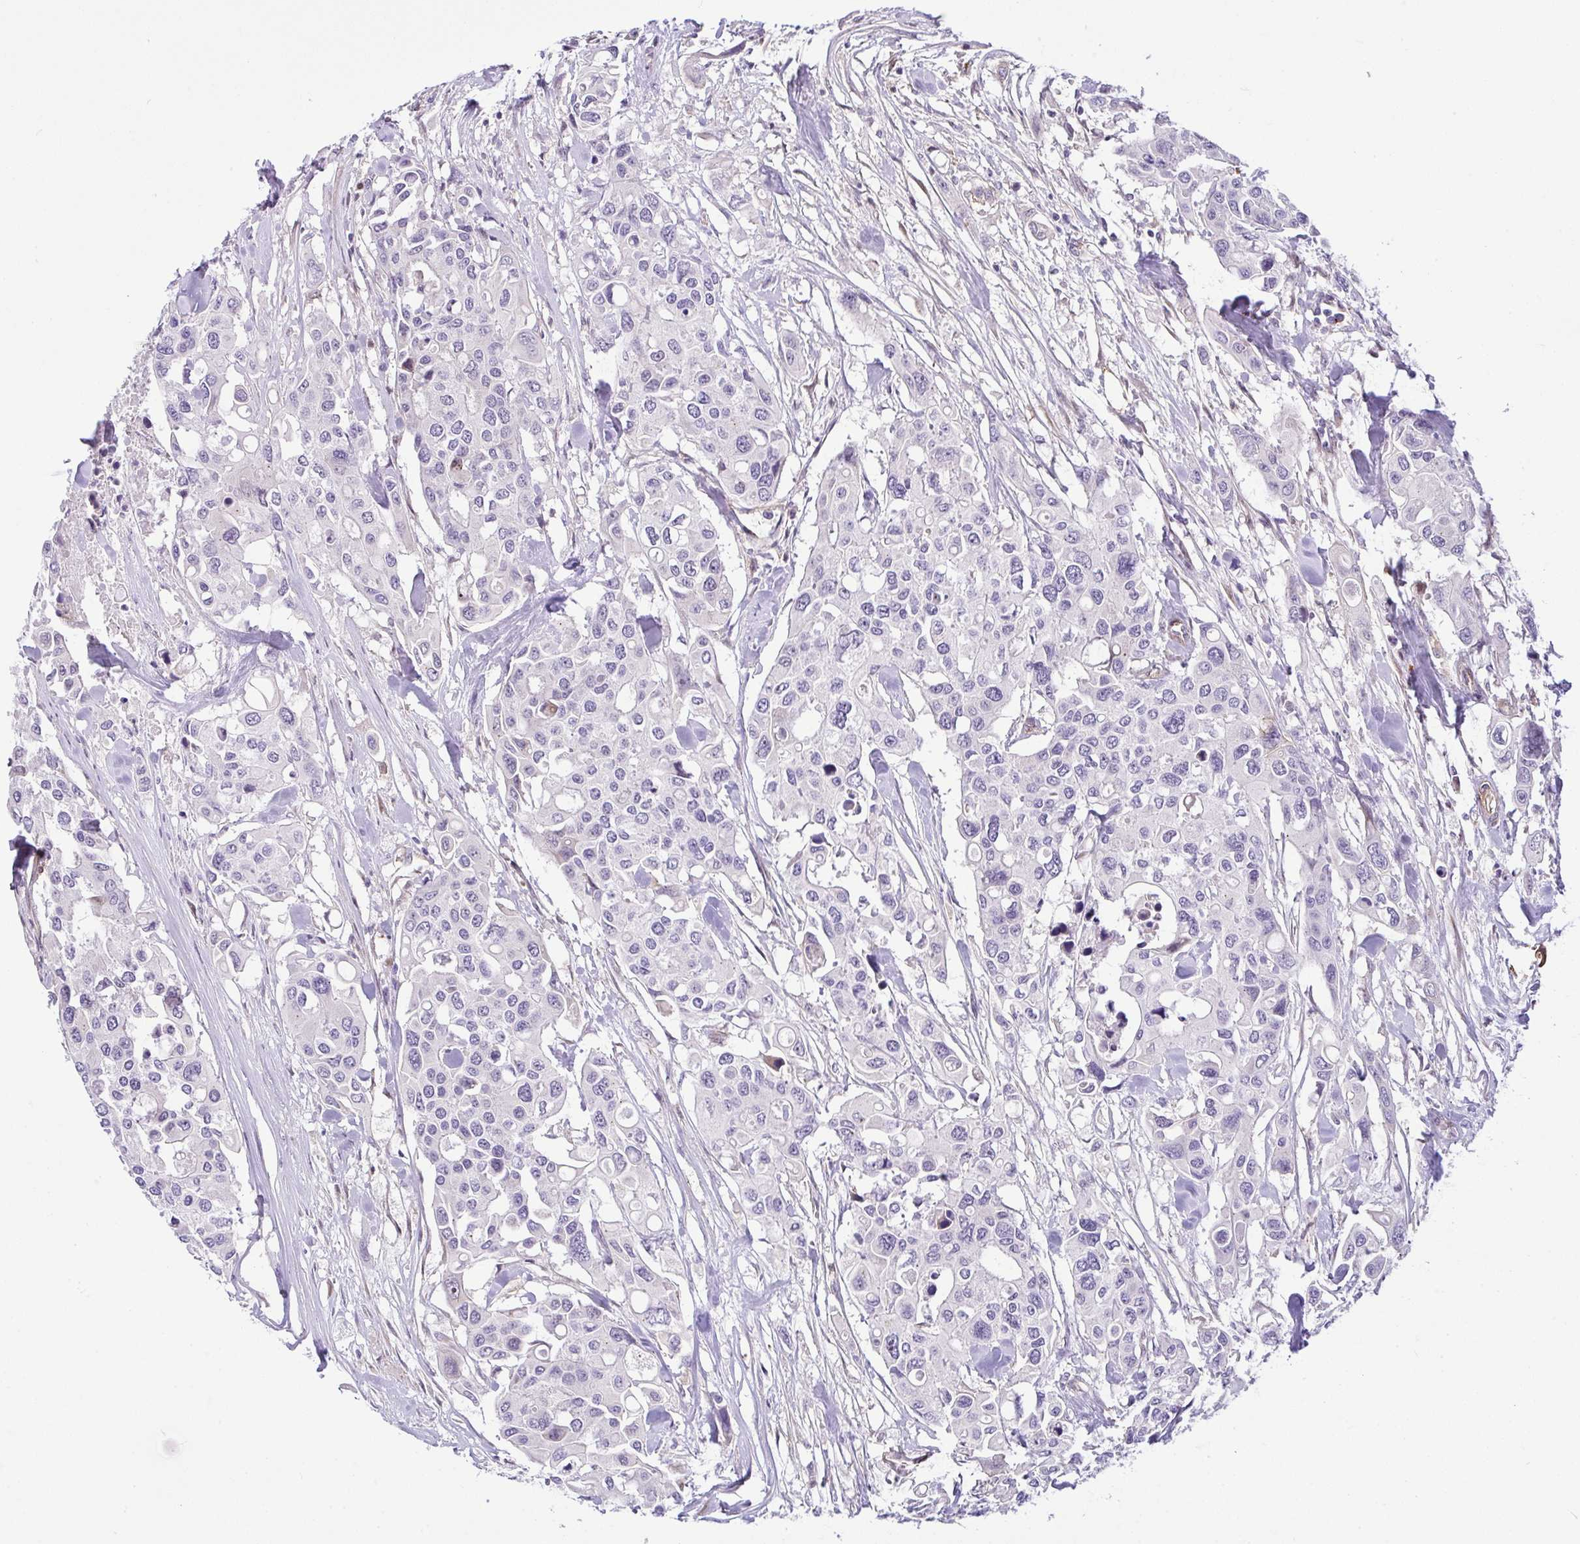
{"staining": {"intensity": "negative", "quantity": "none", "location": "none"}, "tissue": "colorectal cancer", "cell_type": "Tumor cells", "image_type": "cancer", "snomed": [{"axis": "morphology", "description": "Adenocarcinoma, NOS"}, {"axis": "topography", "description": "Colon"}], "caption": "The image reveals no significant staining in tumor cells of adenocarcinoma (colorectal).", "gene": "RSKR", "patient": {"sex": "male", "age": 77}}